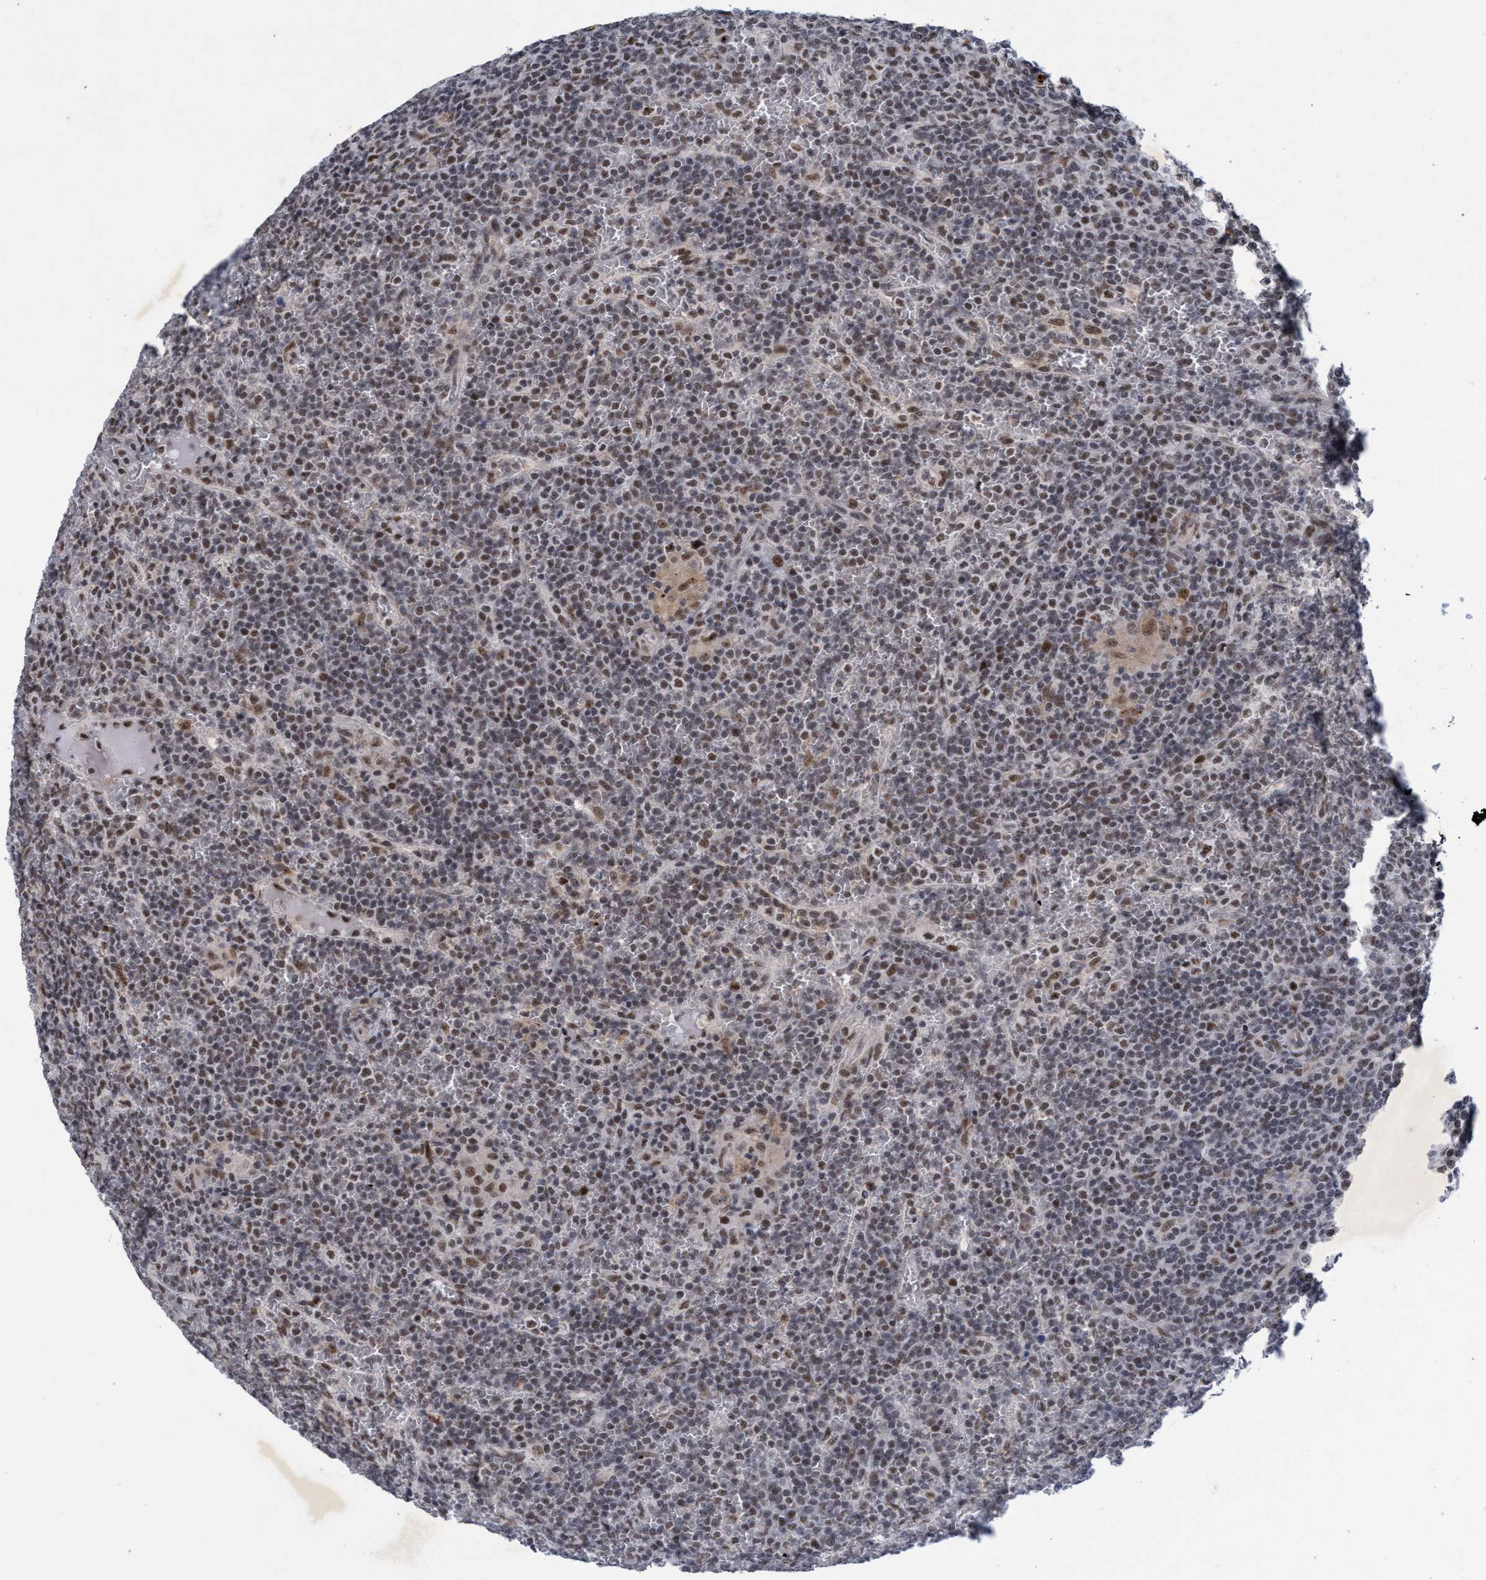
{"staining": {"intensity": "weak", "quantity": ">75%", "location": "nuclear"}, "tissue": "lymphoma", "cell_type": "Tumor cells", "image_type": "cancer", "snomed": [{"axis": "morphology", "description": "Malignant lymphoma, non-Hodgkin's type, Low grade"}, {"axis": "topography", "description": "Spleen"}], "caption": "Lymphoma stained with a brown dye exhibits weak nuclear positive expression in approximately >75% of tumor cells.", "gene": "GLT6D1", "patient": {"sex": "female", "age": 19}}